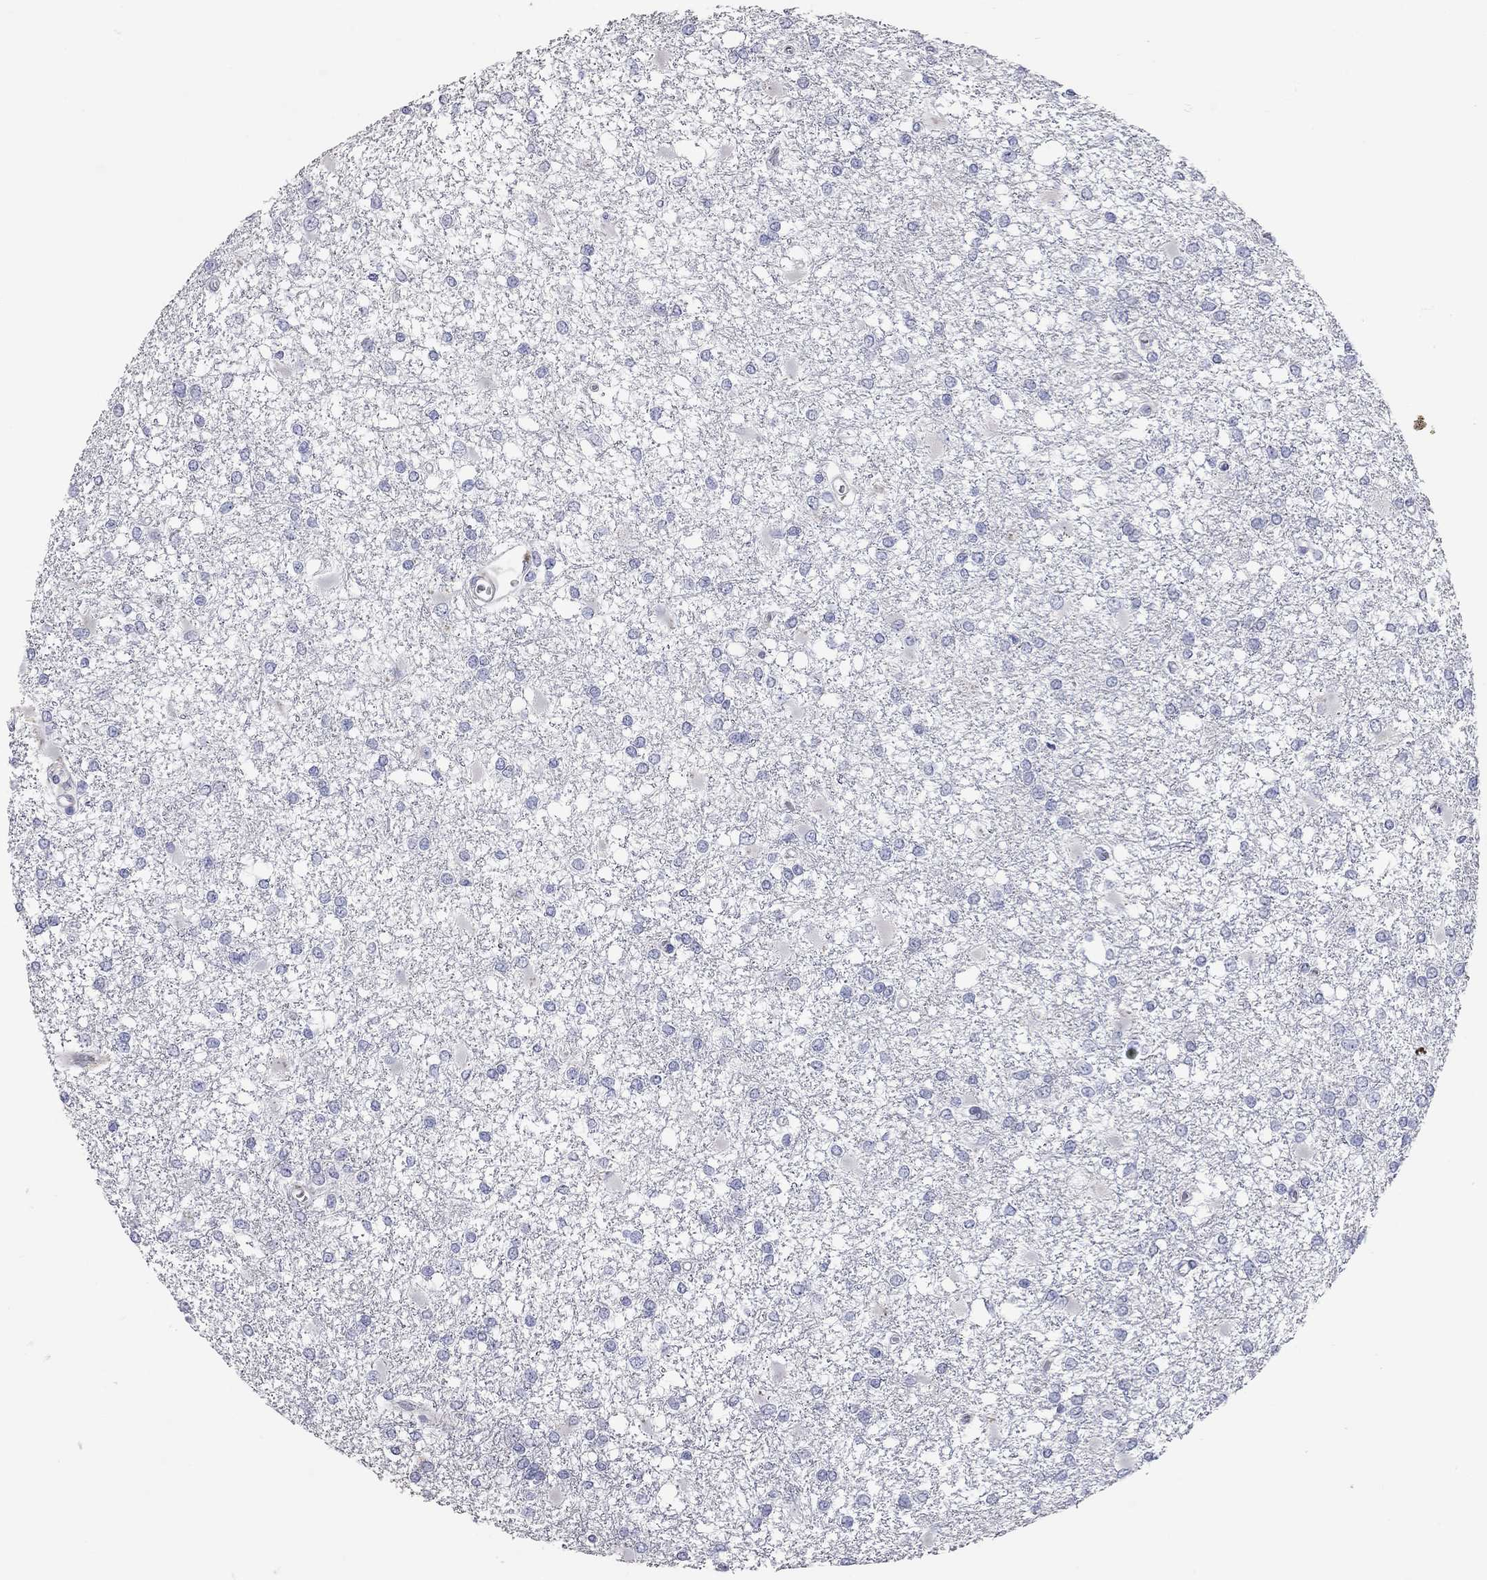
{"staining": {"intensity": "negative", "quantity": "none", "location": "none"}, "tissue": "glioma", "cell_type": "Tumor cells", "image_type": "cancer", "snomed": [{"axis": "morphology", "description": "Glioma, malignant, High grade"}, {"axis": "topography", "description": "Cerebral cortex"}], "caption": "Tumor cells show no significant protein expression in malignant high-grade glioma.", "gene": "XAGE2", "patient": {"sex": "male", "age": 79}}